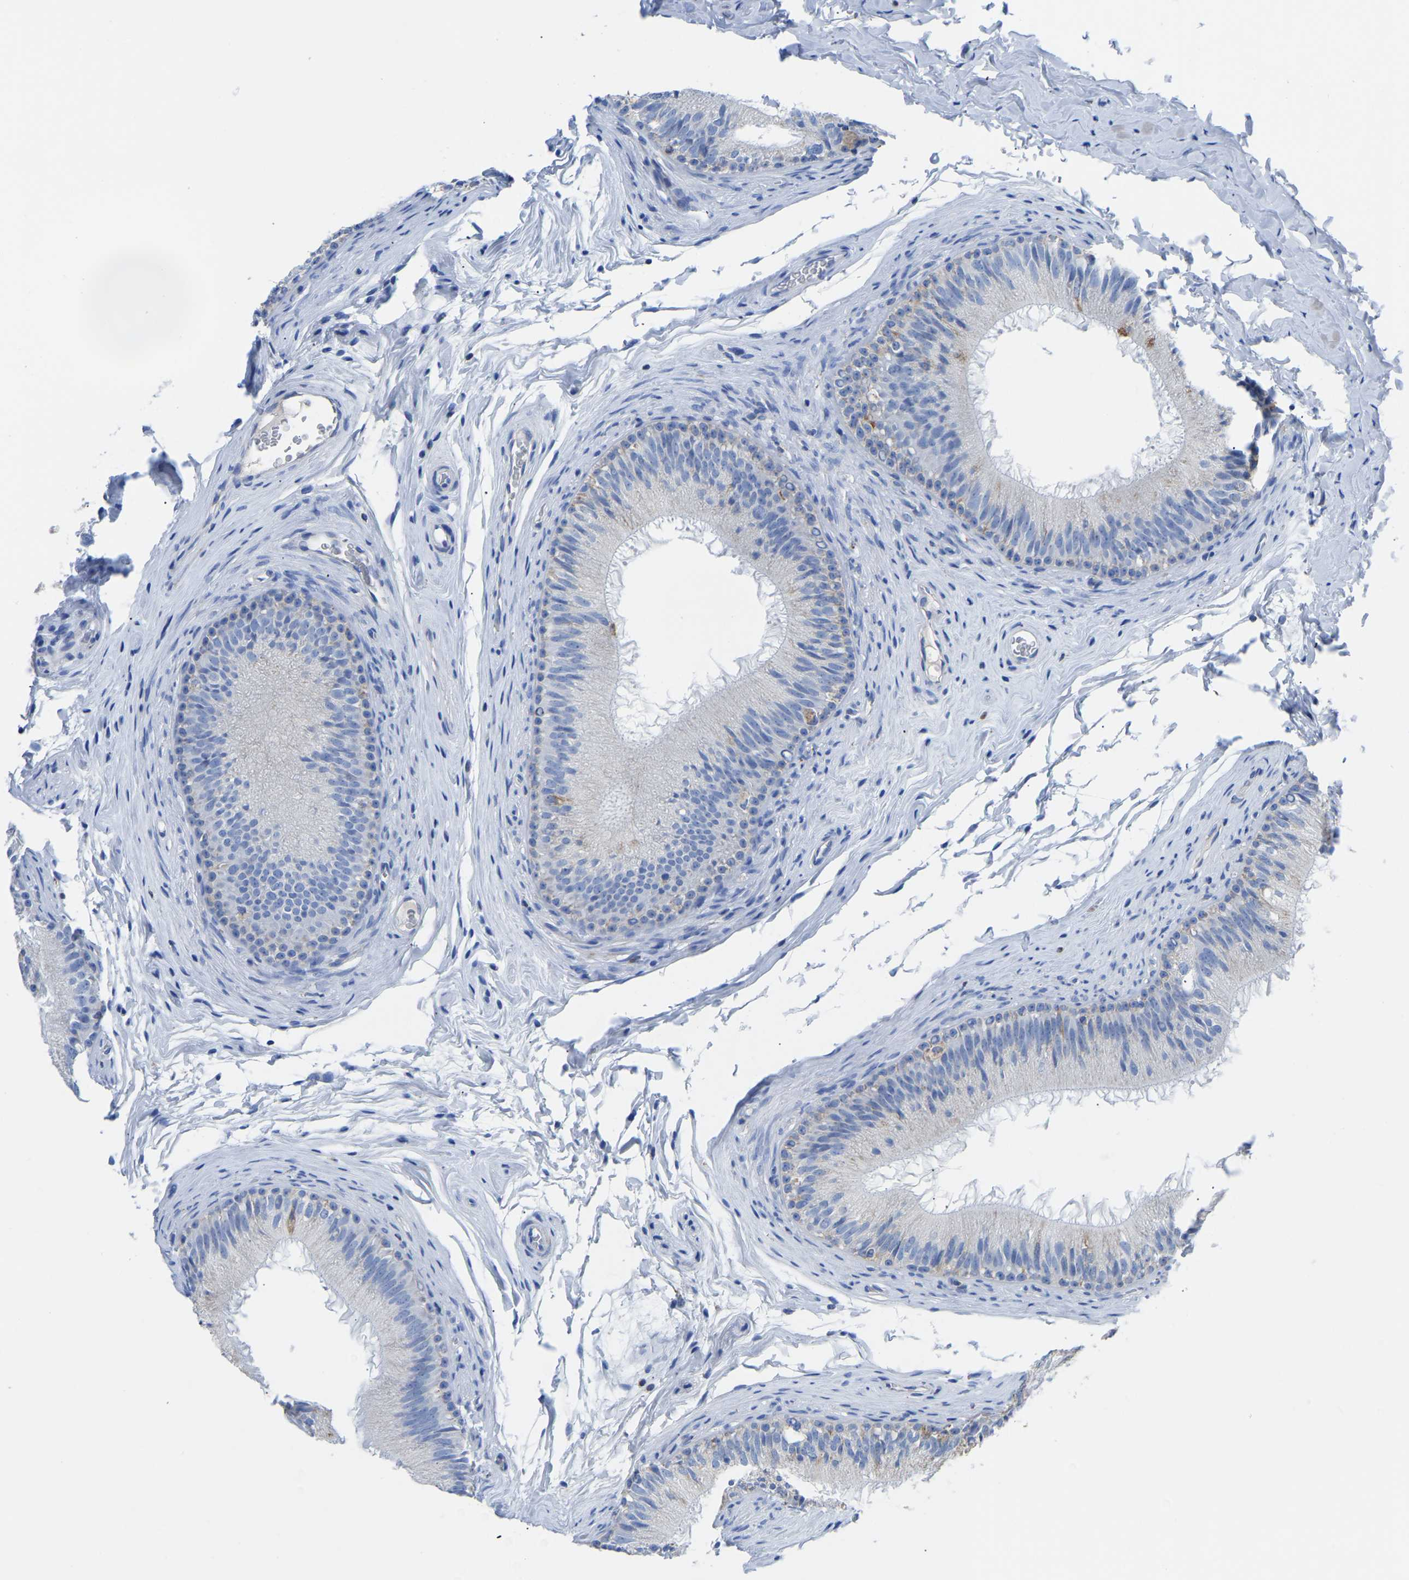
{"staining": {"intensity": "negative", "quantity": "none", "location": "none"}, "tissue": "epididymis", "cell_type": "Glandular cells", "image_type": "normal", "snomed": [{"axis": "morphology", "description": "Normal tissue, NOS"}, {"axis": "topography", "description": "Testis"}, {"axis": "topography", "description": "Epididymis"}], "caption": "IHC micrograph of unremarkable epididymis: epididymis stained with DAB exhibits no significant protein staining in glandular cells.", "gene": "ETFA", "patient": {"sex": "male", "age": 36}}